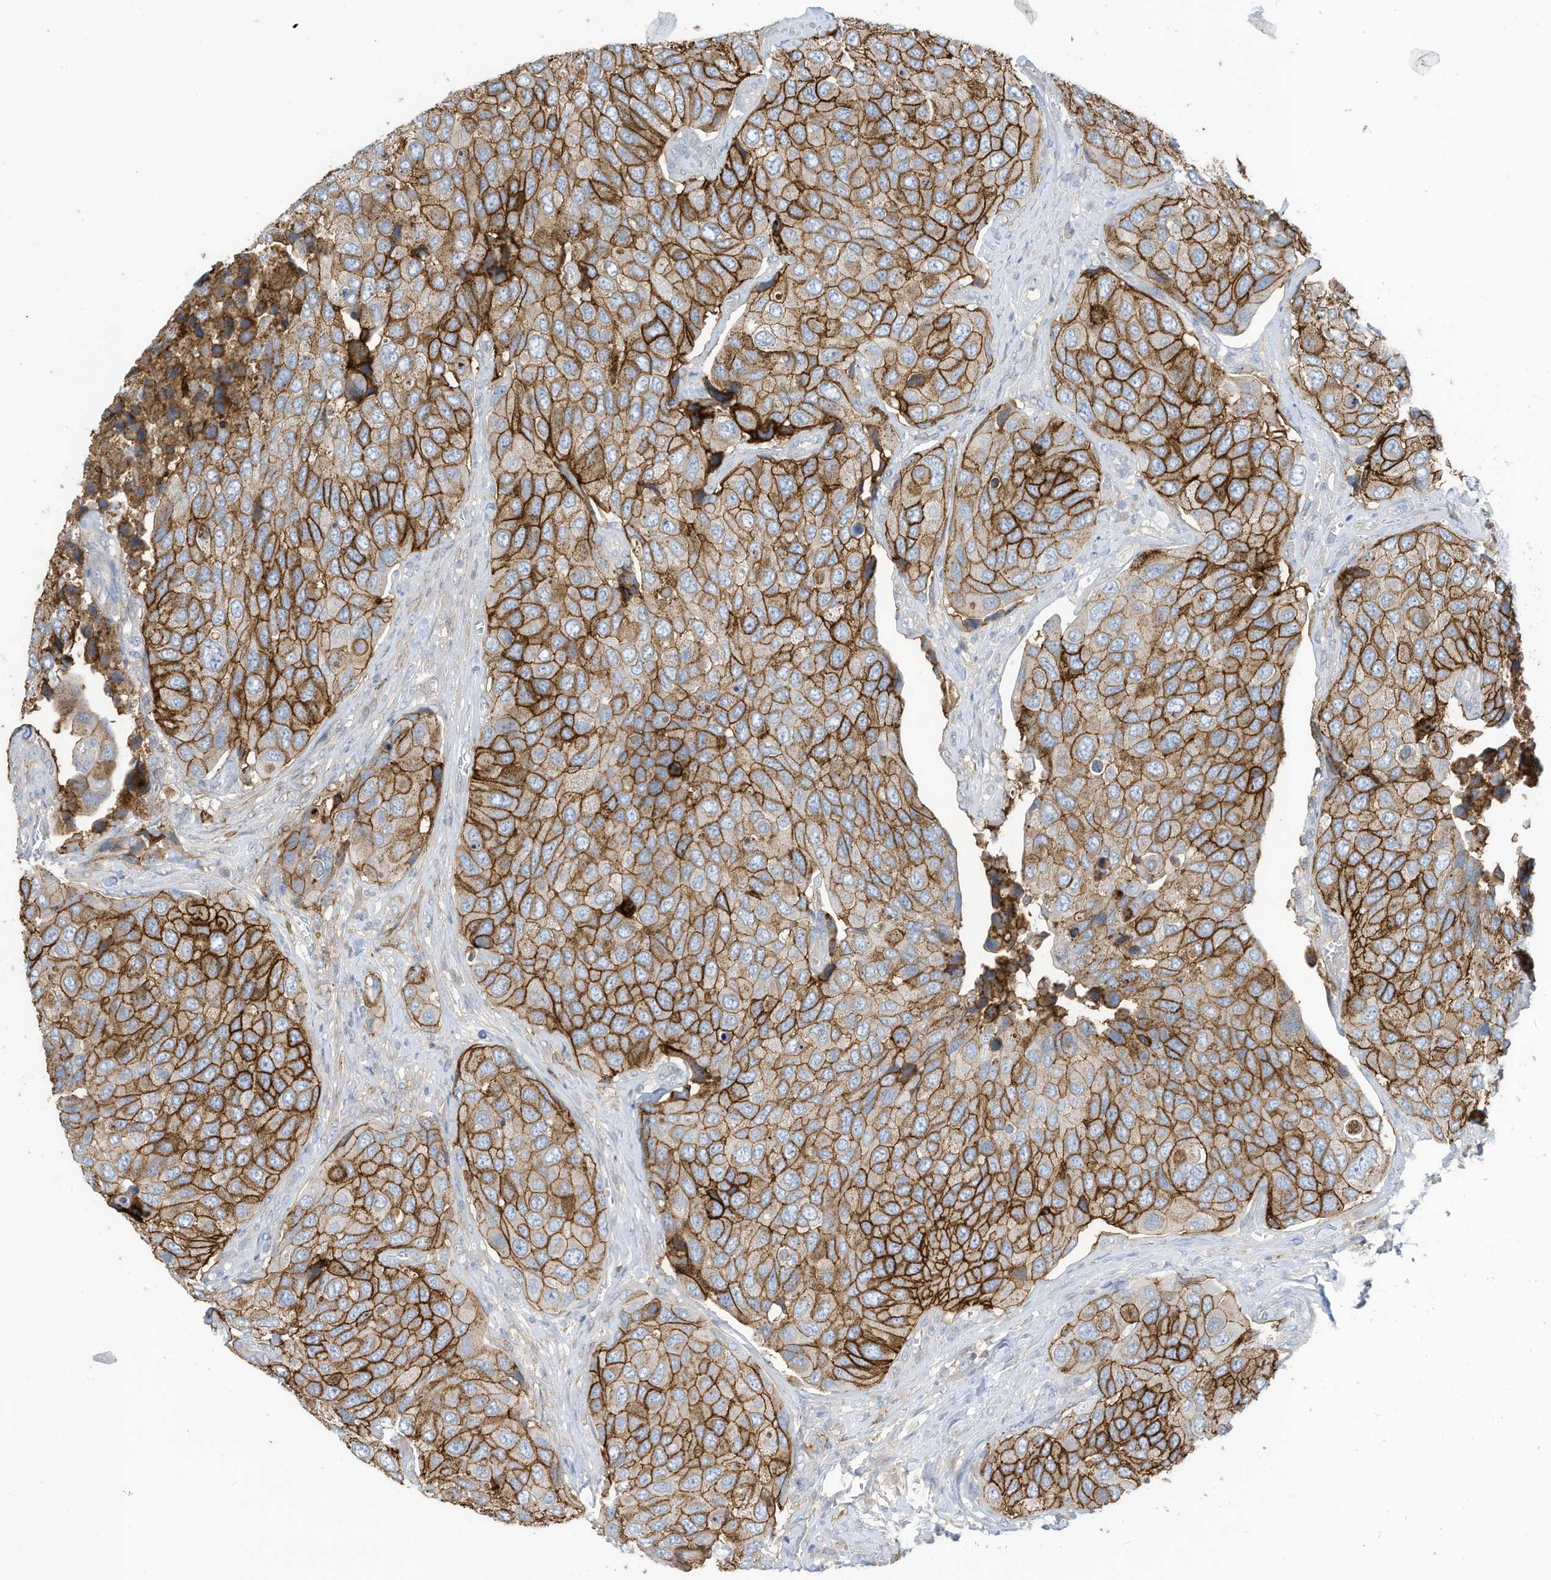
{"staining": {"intensity": "strong", "quantity": ">75%", "location": "cytoplasmic/membranous"}, "tissue": "urothelial cancer", "cell_type": "Tumor cells", "image_type": "cancer", "snomed": [{"axis": "morphology", "description": "Urothelial carcinoma, High grade"}, {"axis": "topography", "description": "Urinary bladder"}], "caption": "Tumor cells display strong cytoplasmic/membranous staining in about >75% of cells in urothelial cancer.", "gene": "SLC1A5", "patient": {"sex": "male", "age": 74}}